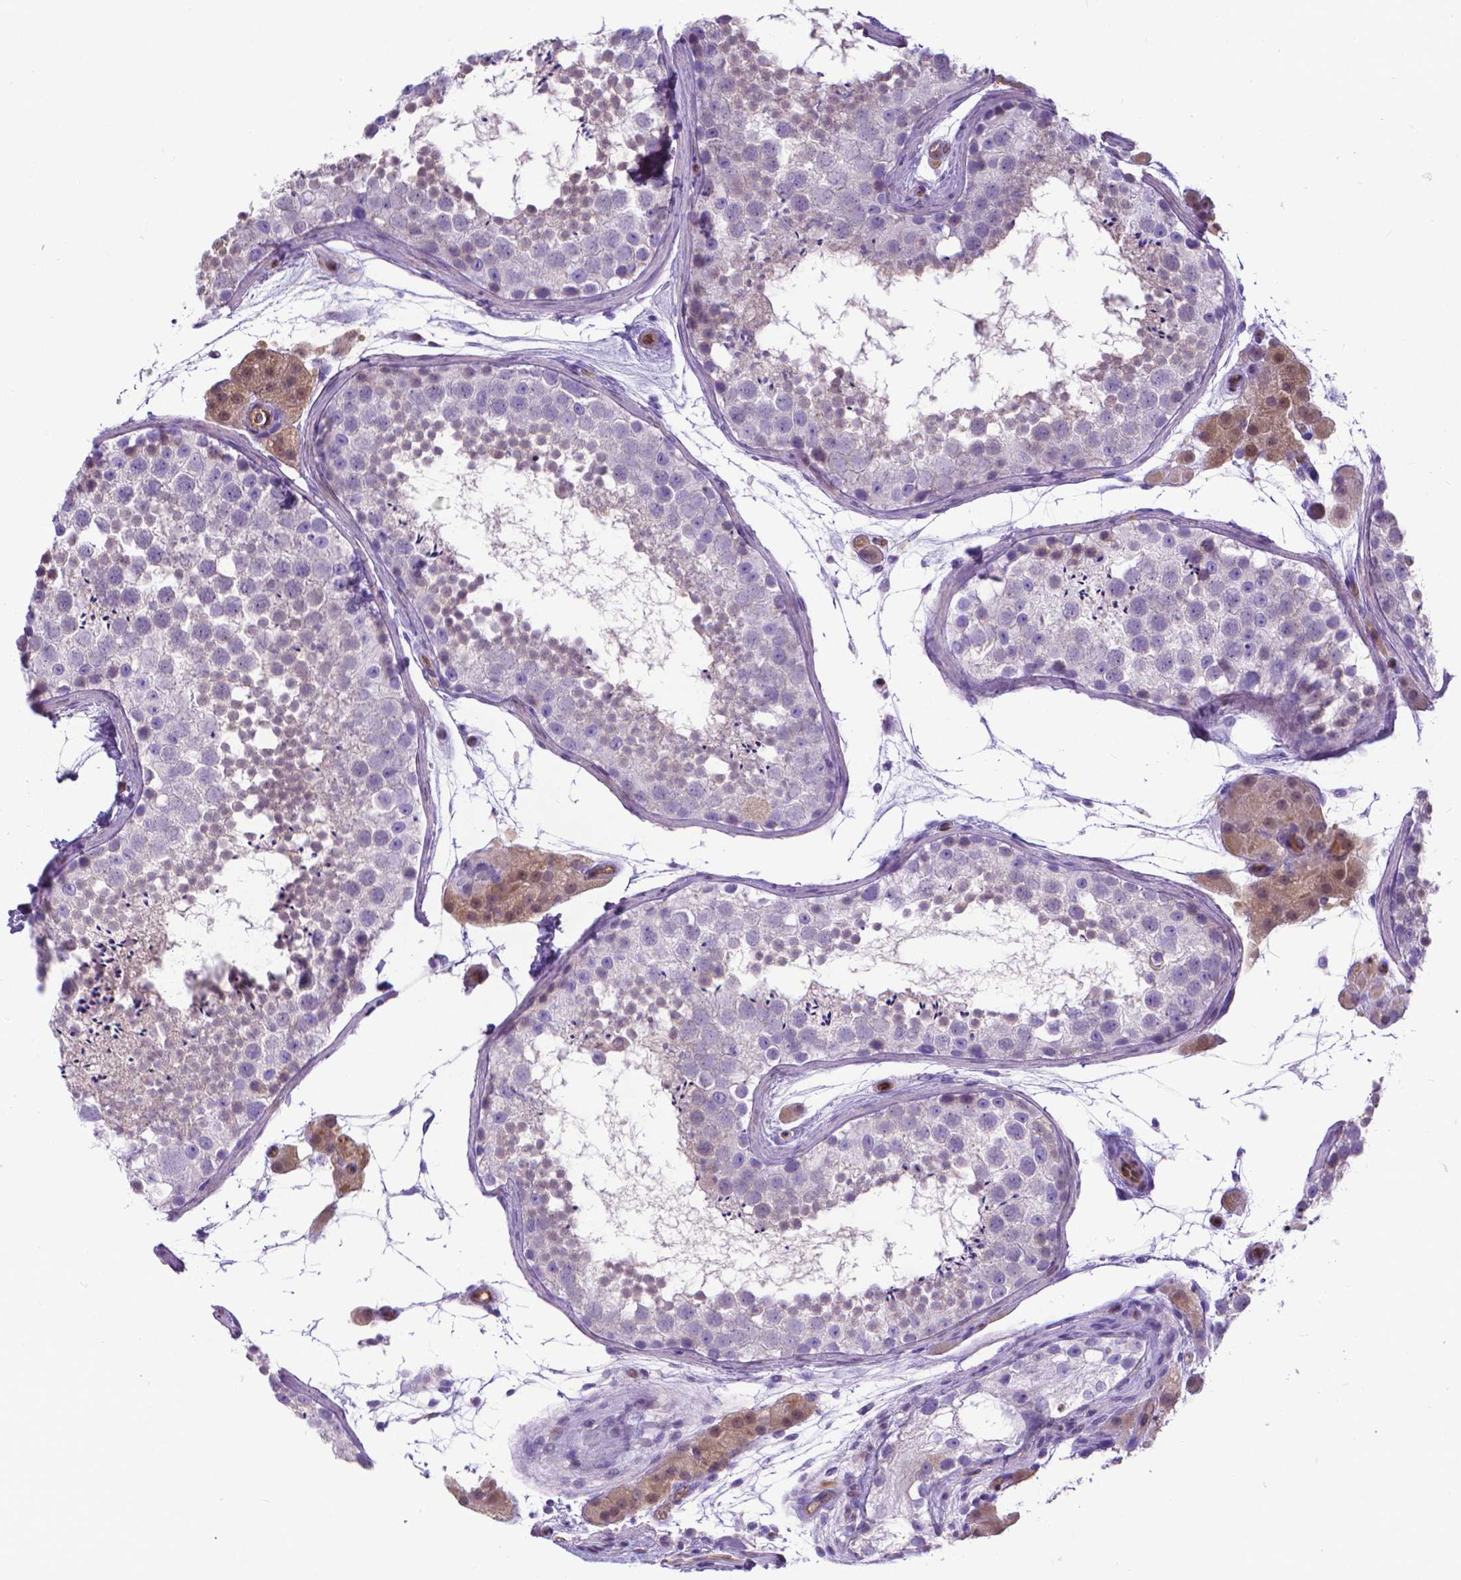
{"staining": {"intensity": "negative", "quantity": "none", "location": "none"}, "tissue": "testis", "cell_type": "Cells in seminiferous ducts", "image_type": "normal", "snomed": [{"axis": "morphology", "description": "Normal tissue, NOS"}, {"axis": "topography", "description": "Testis"}], "caption": "Cells in seminiferous ducts show no significant expression in unremarkable testis. Nuclei are stained in blue.", "gene": "CLIC4", "patient": {"sex": "male", "age": 41}}